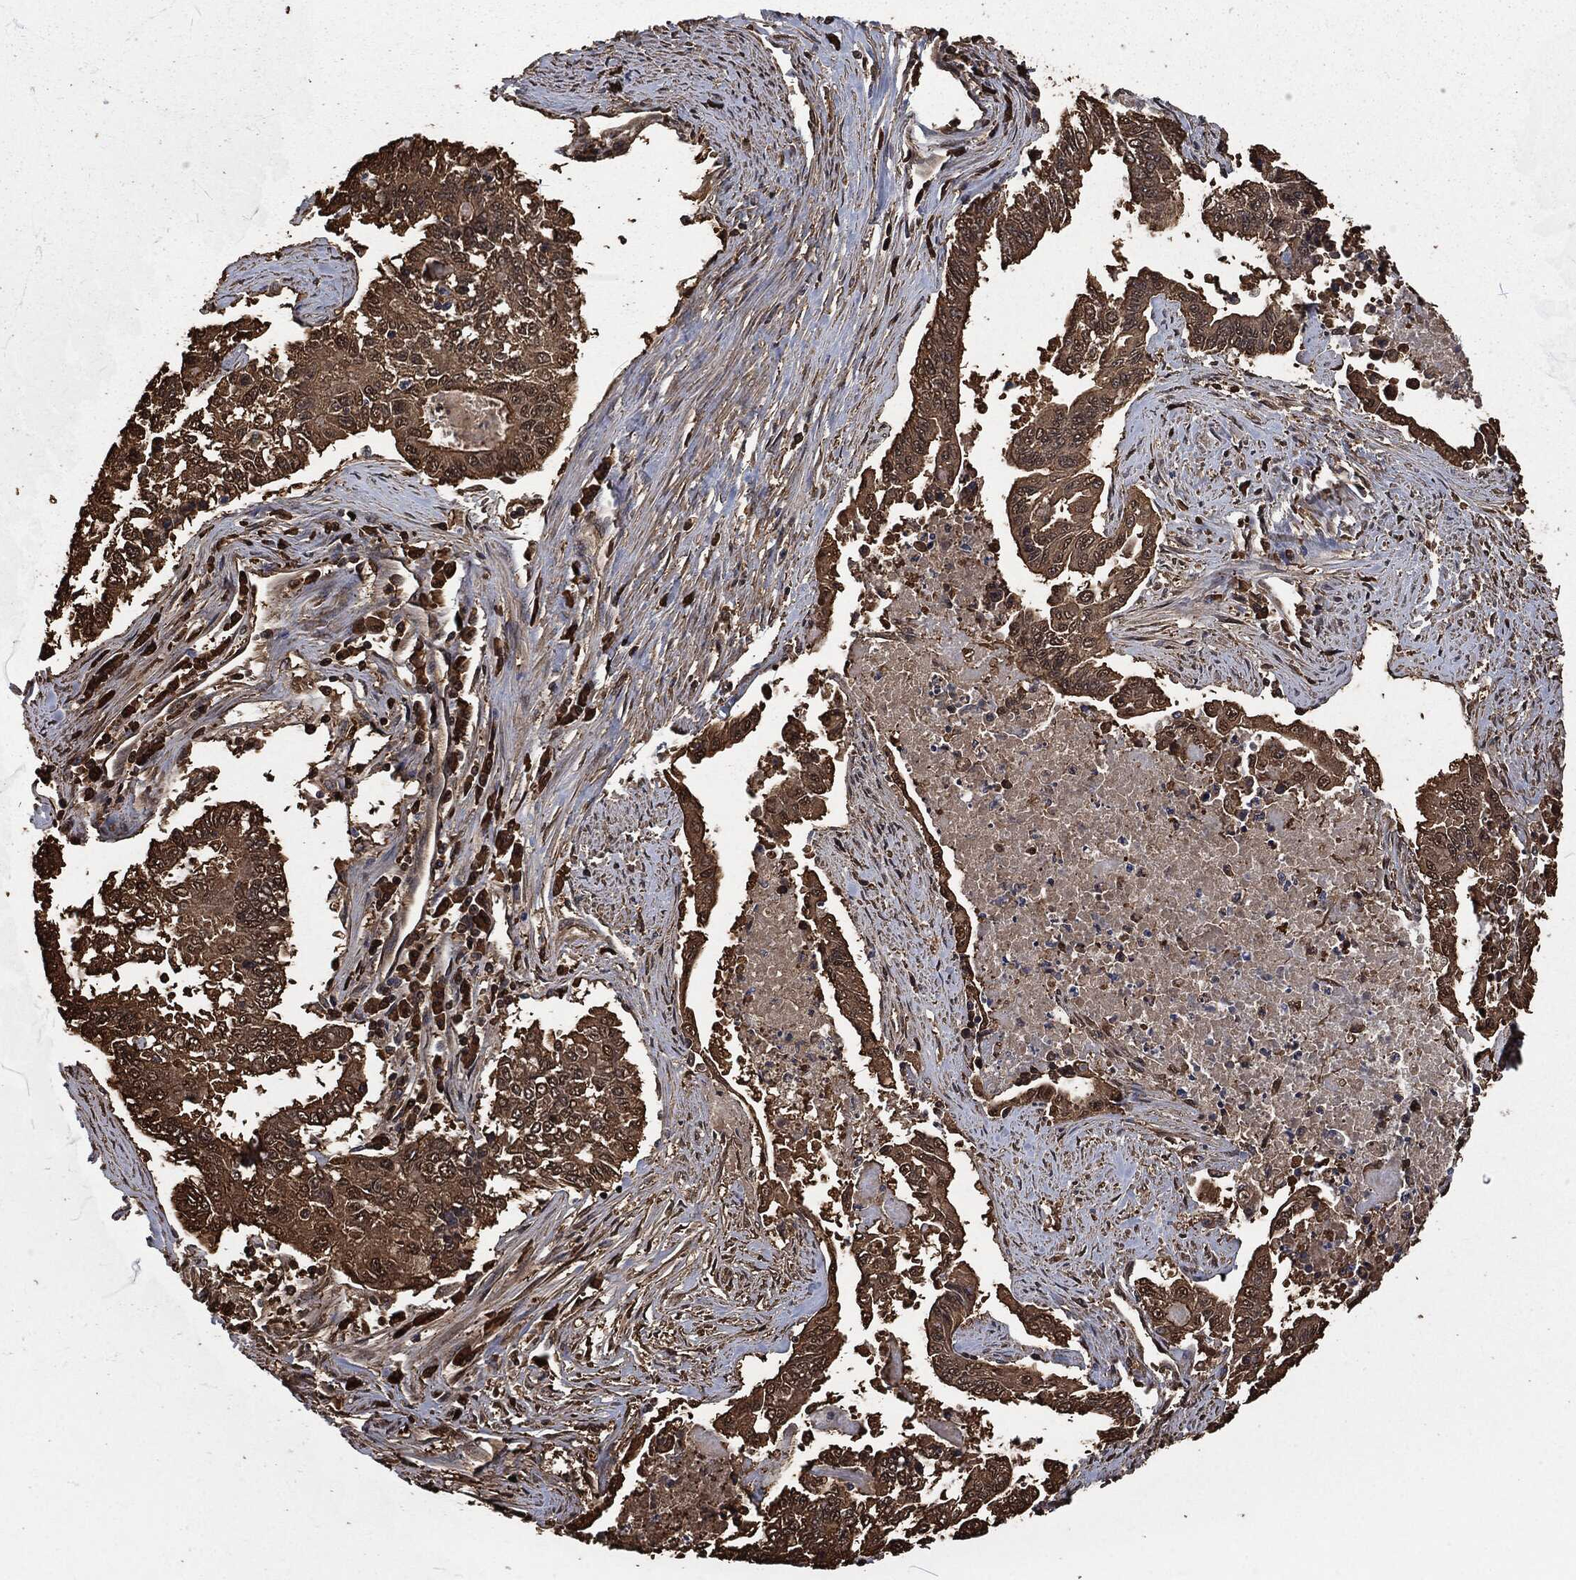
{"staining": {"intensity": "moderate", "quantity": ">75%", "location": "cytoplasmic/membranous"}, "tissue": "endometrial cancer", "cell_type": "Tumor cells", "image_type": "cancer", "snomed": [{"axis": "morphology", "description": "Adenocarcinoma, NOS"}, {"axis": "topography", "description": "Uterus"}], "caption": "Immunohistochemical staining of endometrial adenocarcinoma reveals medium levels of moderate cytoplasmic/membranous protein expression in about >75% of tumor cells.", "gene": "PRDX4", "patient": {"sex": "female", "age": 59}}